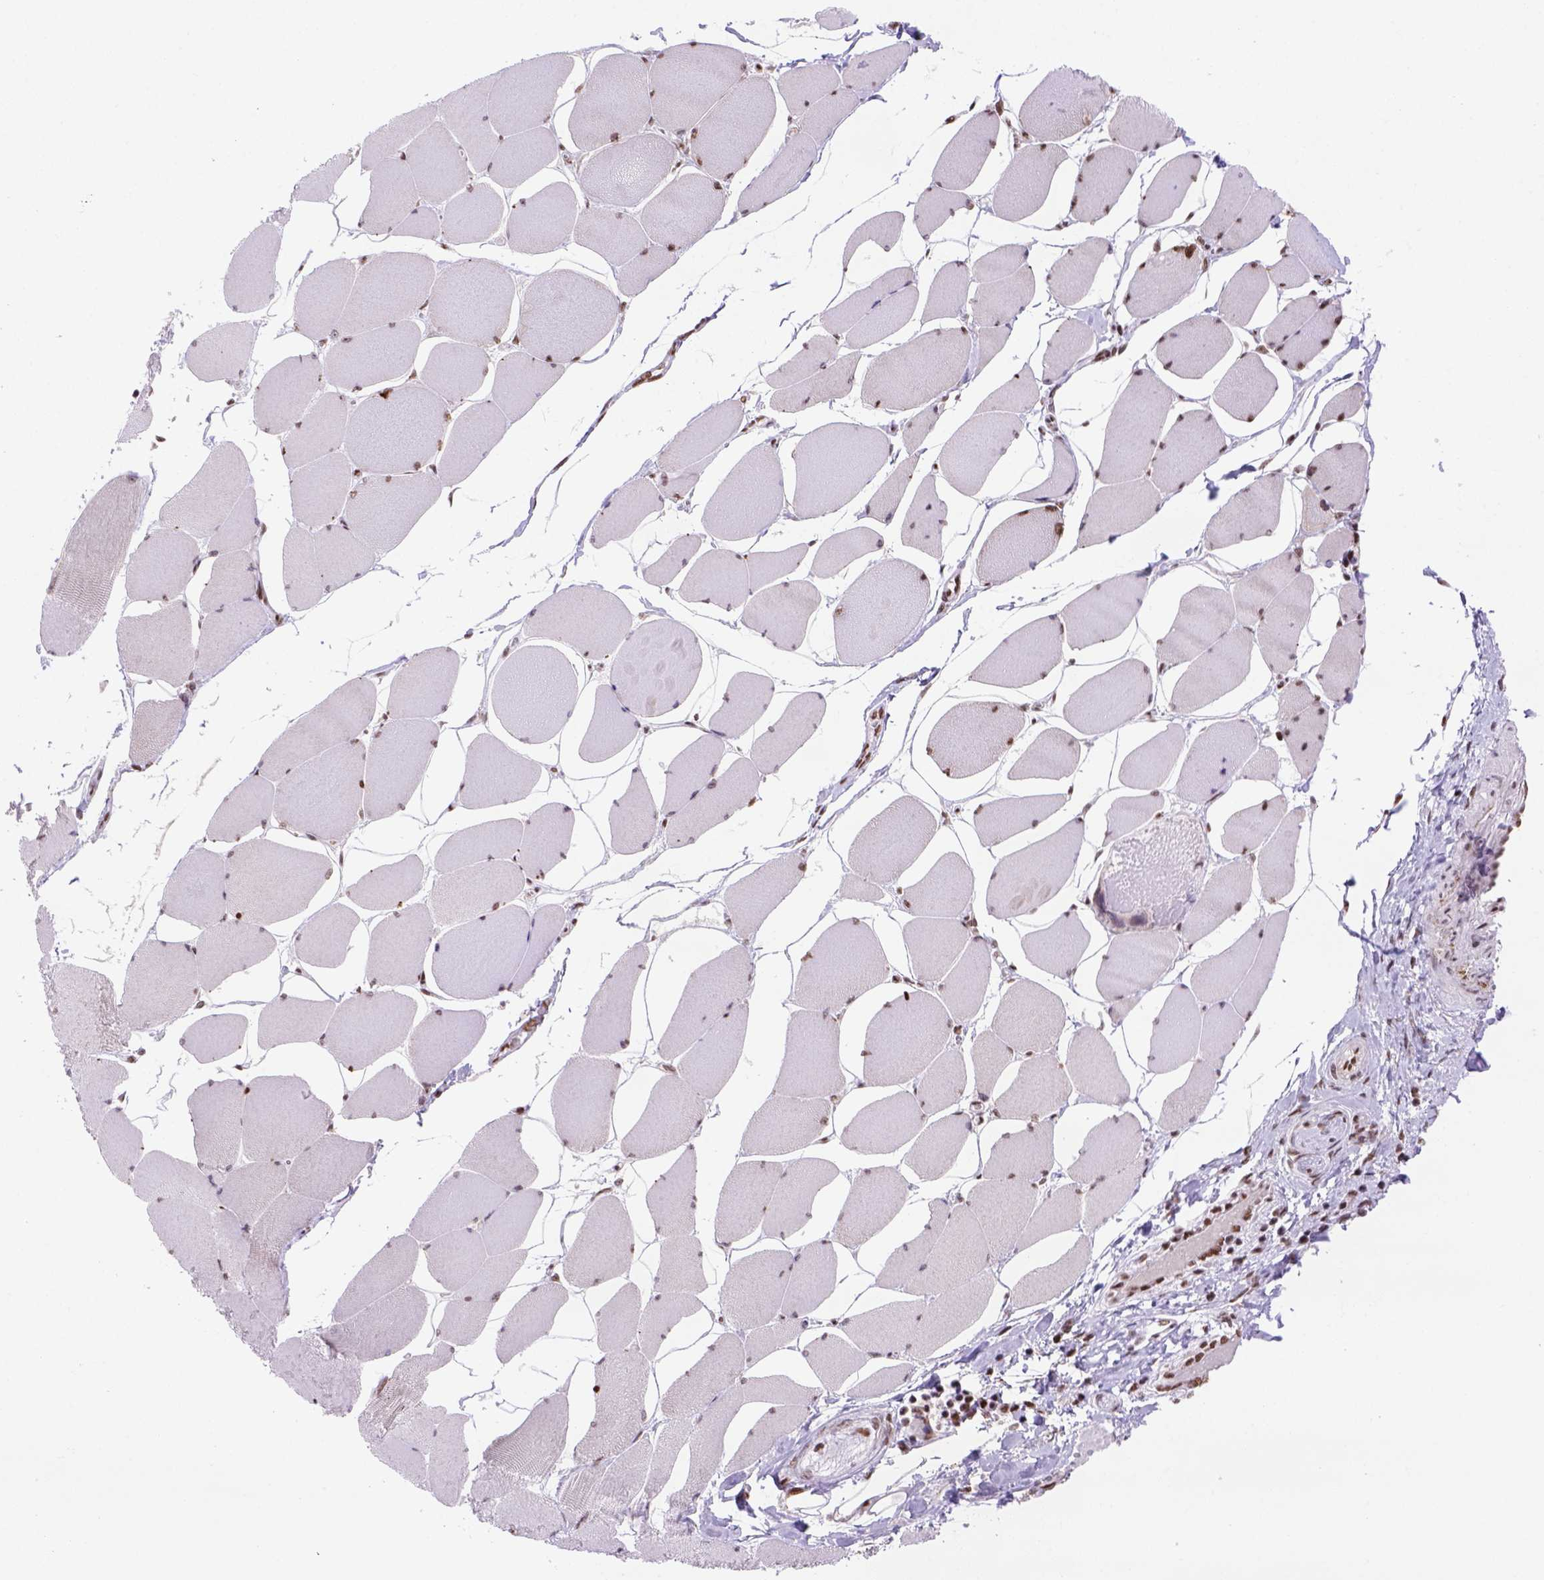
{"staining": {"intensity": "strong", "quantity": ">75%", "location": "nuclear"}, "tissue": "skeletal muscle", "cell_type": "Myocytes", "image_type": "normal", "snomed": [{"axis": "morphology", "description": "Normal tissue, NOS"}, {"axis": "topography", "description": "Skeletal muscle"}], "caption": "DAB (3,3'-diaminobenzidine) immunohistochemical staining of normal skeletal muscle exhibits strong nuclear protein positivity in approximately >75% of myocytes.", "gene": "NSMCE2", "patient": {"sex": "female", "age": 75}}